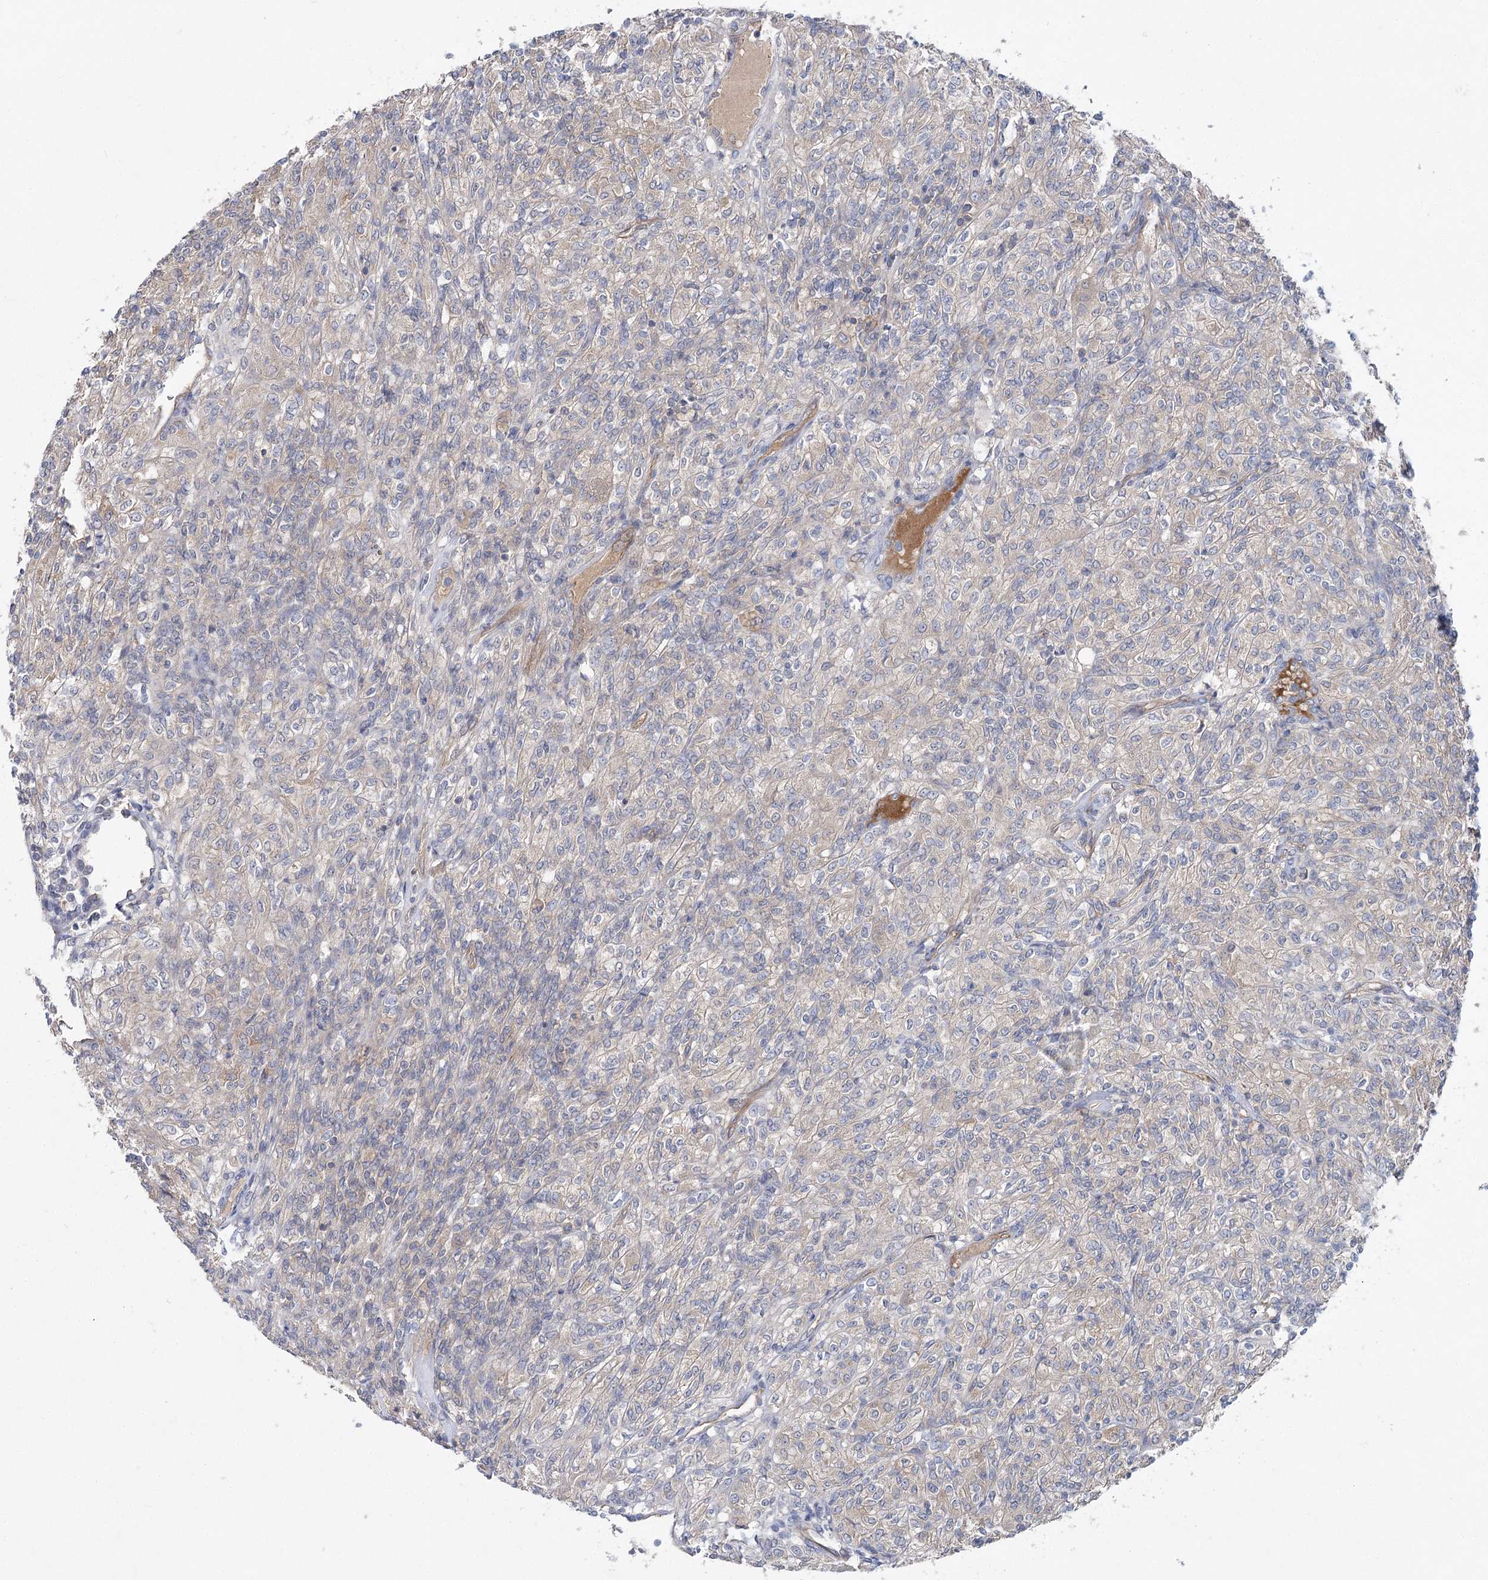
{"staining": {"intensity": "negative", "quantity": "none", "location": "none"}, "tissue": "renal cancer", "cell_type": "Tumor cells", "image_type": "cancer", "snomed": [{"axis": "morphology", "description": "Adenocarcinoma, NOS"}, {"axis": "topography", "description": "Kidney"}], "caption": "Immunohistochemical staining of renal cancer (adenocarcinoma) exhibits no significant staining in tumor cells. (Stains: DAB immunohistochemistry (IHC) with hematoxylin counter stain, Microscopy: brightfield microscopy at high magnification).", "gene": "LRRC14B", "patient": {"sex": "male", "age": 77}}